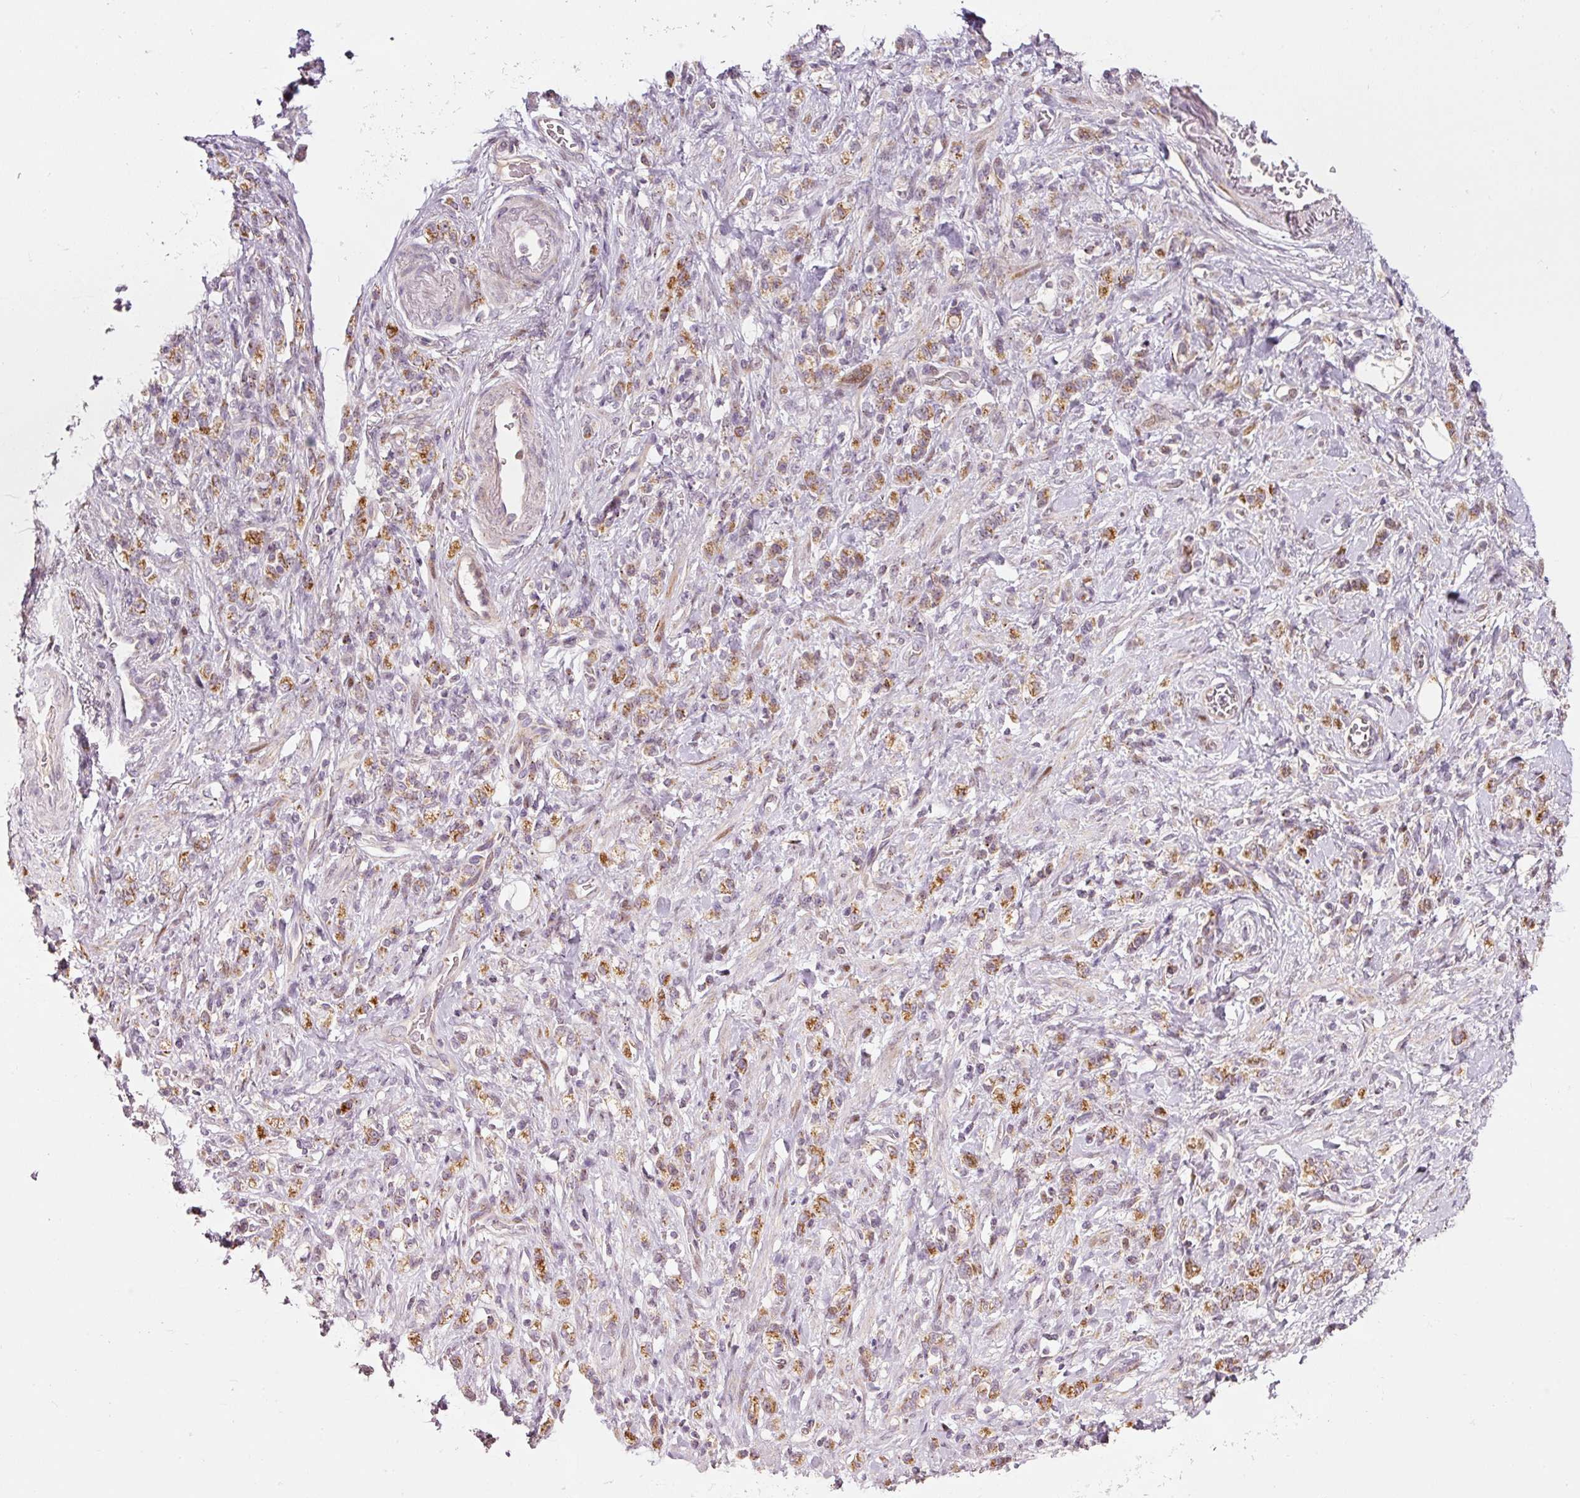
{"staining": {"intensity": "moderate", "quantity": ">75%", "location": "cytoplasmic/membranous"}, "tissue": "stomach cancer", "cell_type": "Tumor cells", "image_type": "cancer", "snomed": [{"axis": "morphology", "description": "Adenocarcinoma, NOS"}, {"axis": "topography", "description": "Stomach"}], "caption": "Protein staining of stomach cancer tissue displays moderate cytoplasmic/membranous expression in approximately >75% of tumor cells. The staining is performed using DAB brown chromogen to label protein expression. The nuclei are counter-stained blue using hematoxylin.", "gene": "TOB2", "patient": {"sex": "male", "age": 77}}